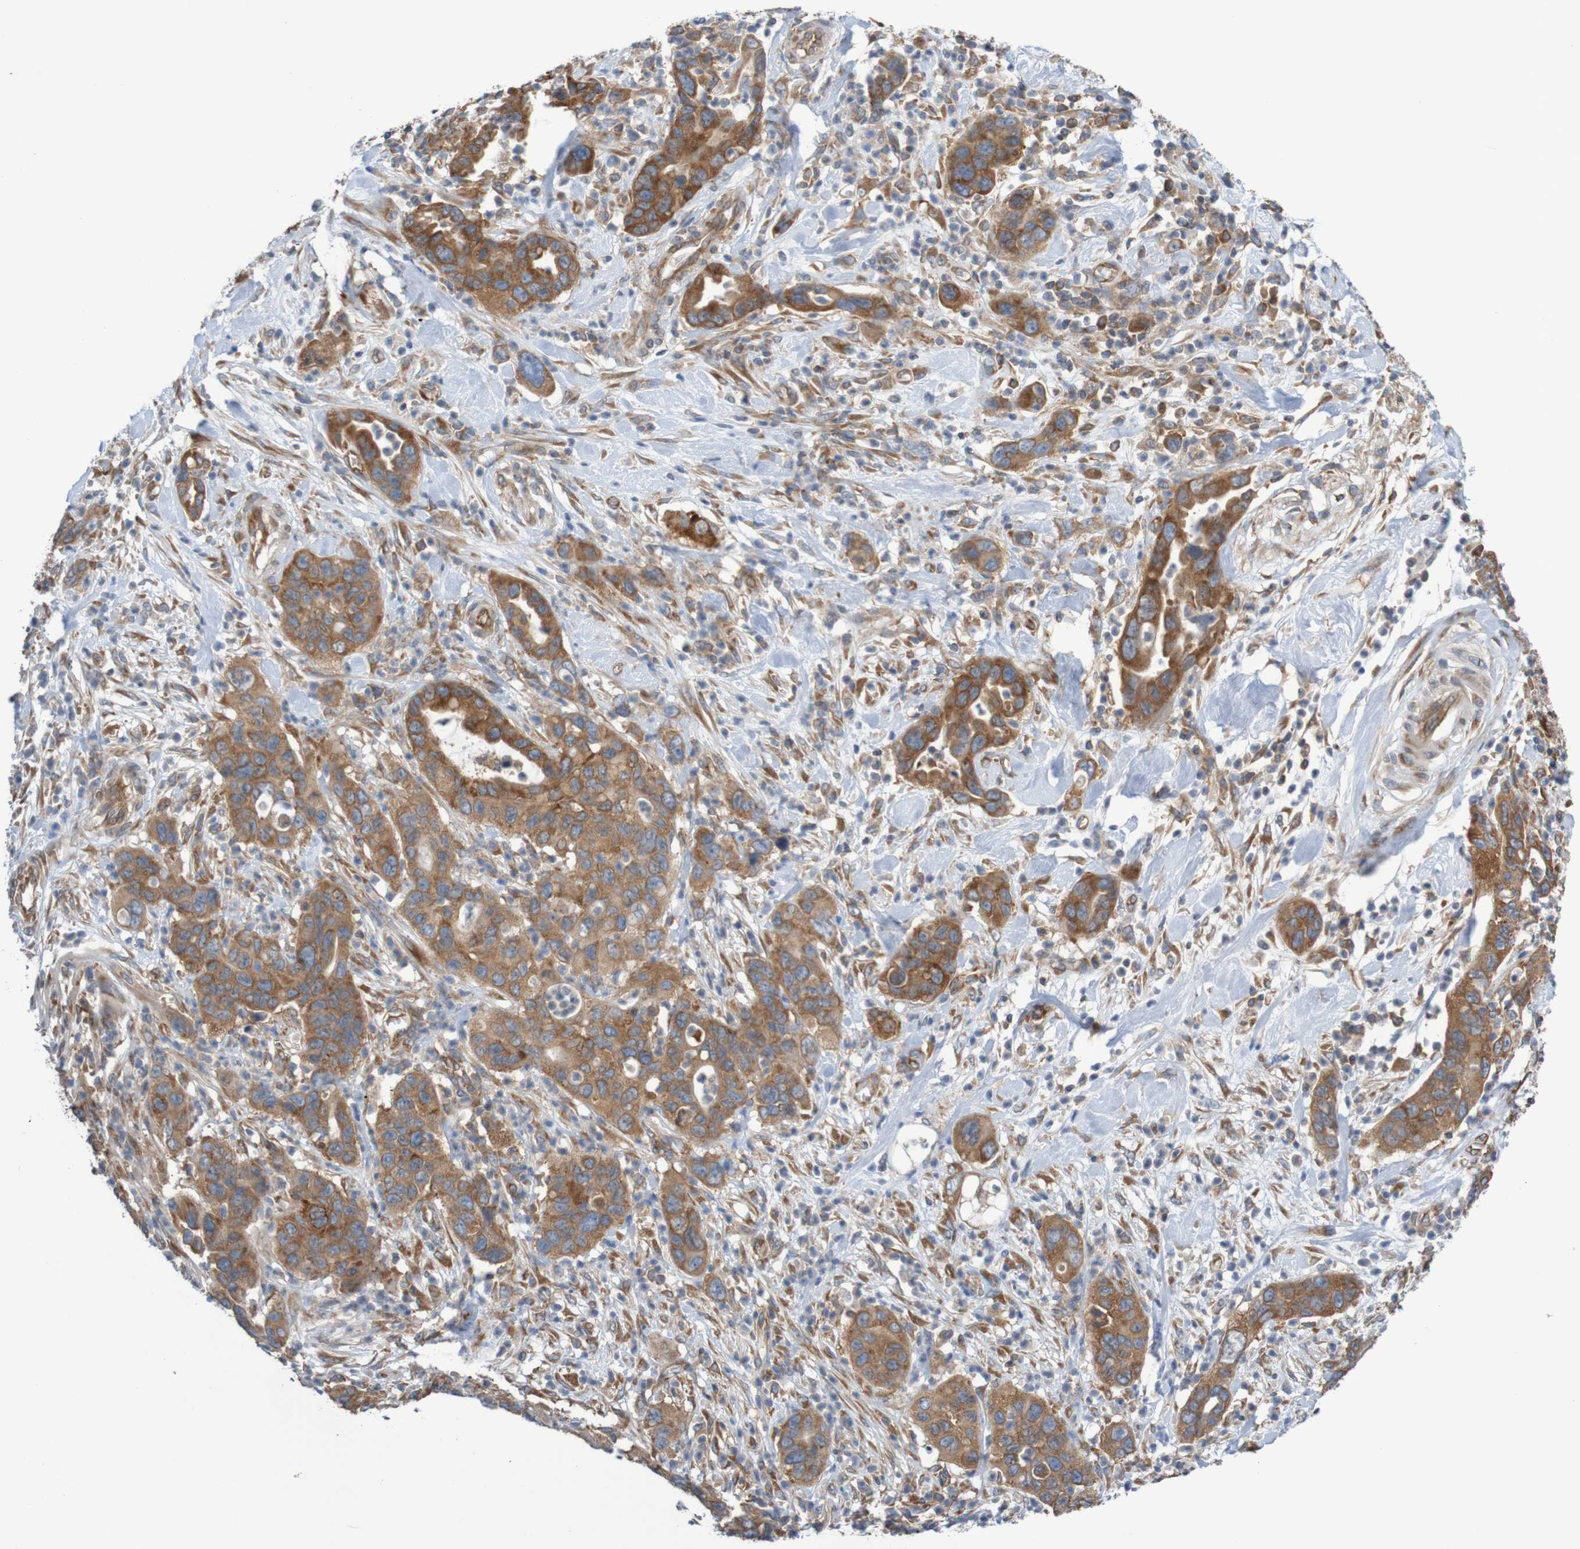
{"staining": {"intensity": "moderate", "quantity": ">75%", "location": "cytoplasmic/membranous"}, "tissue": "pancreatic cancer", "cell_type": "Tumor cells", "image_type": "cancer", "snomed": [{"axis": "morphology", "description": "Adenocarcinoma, NOS"}, {"axis": "topography", "description": "Pancreas"}], "caption": "Protein positivity by immunohistochemistry shows moderate cytoplasmic/membranous positivity in about >75% of tumor cells in pancreatic adenocarcinoma.", "gene": "LRRC47", "patient": {"sex": "female", "age": 71}}